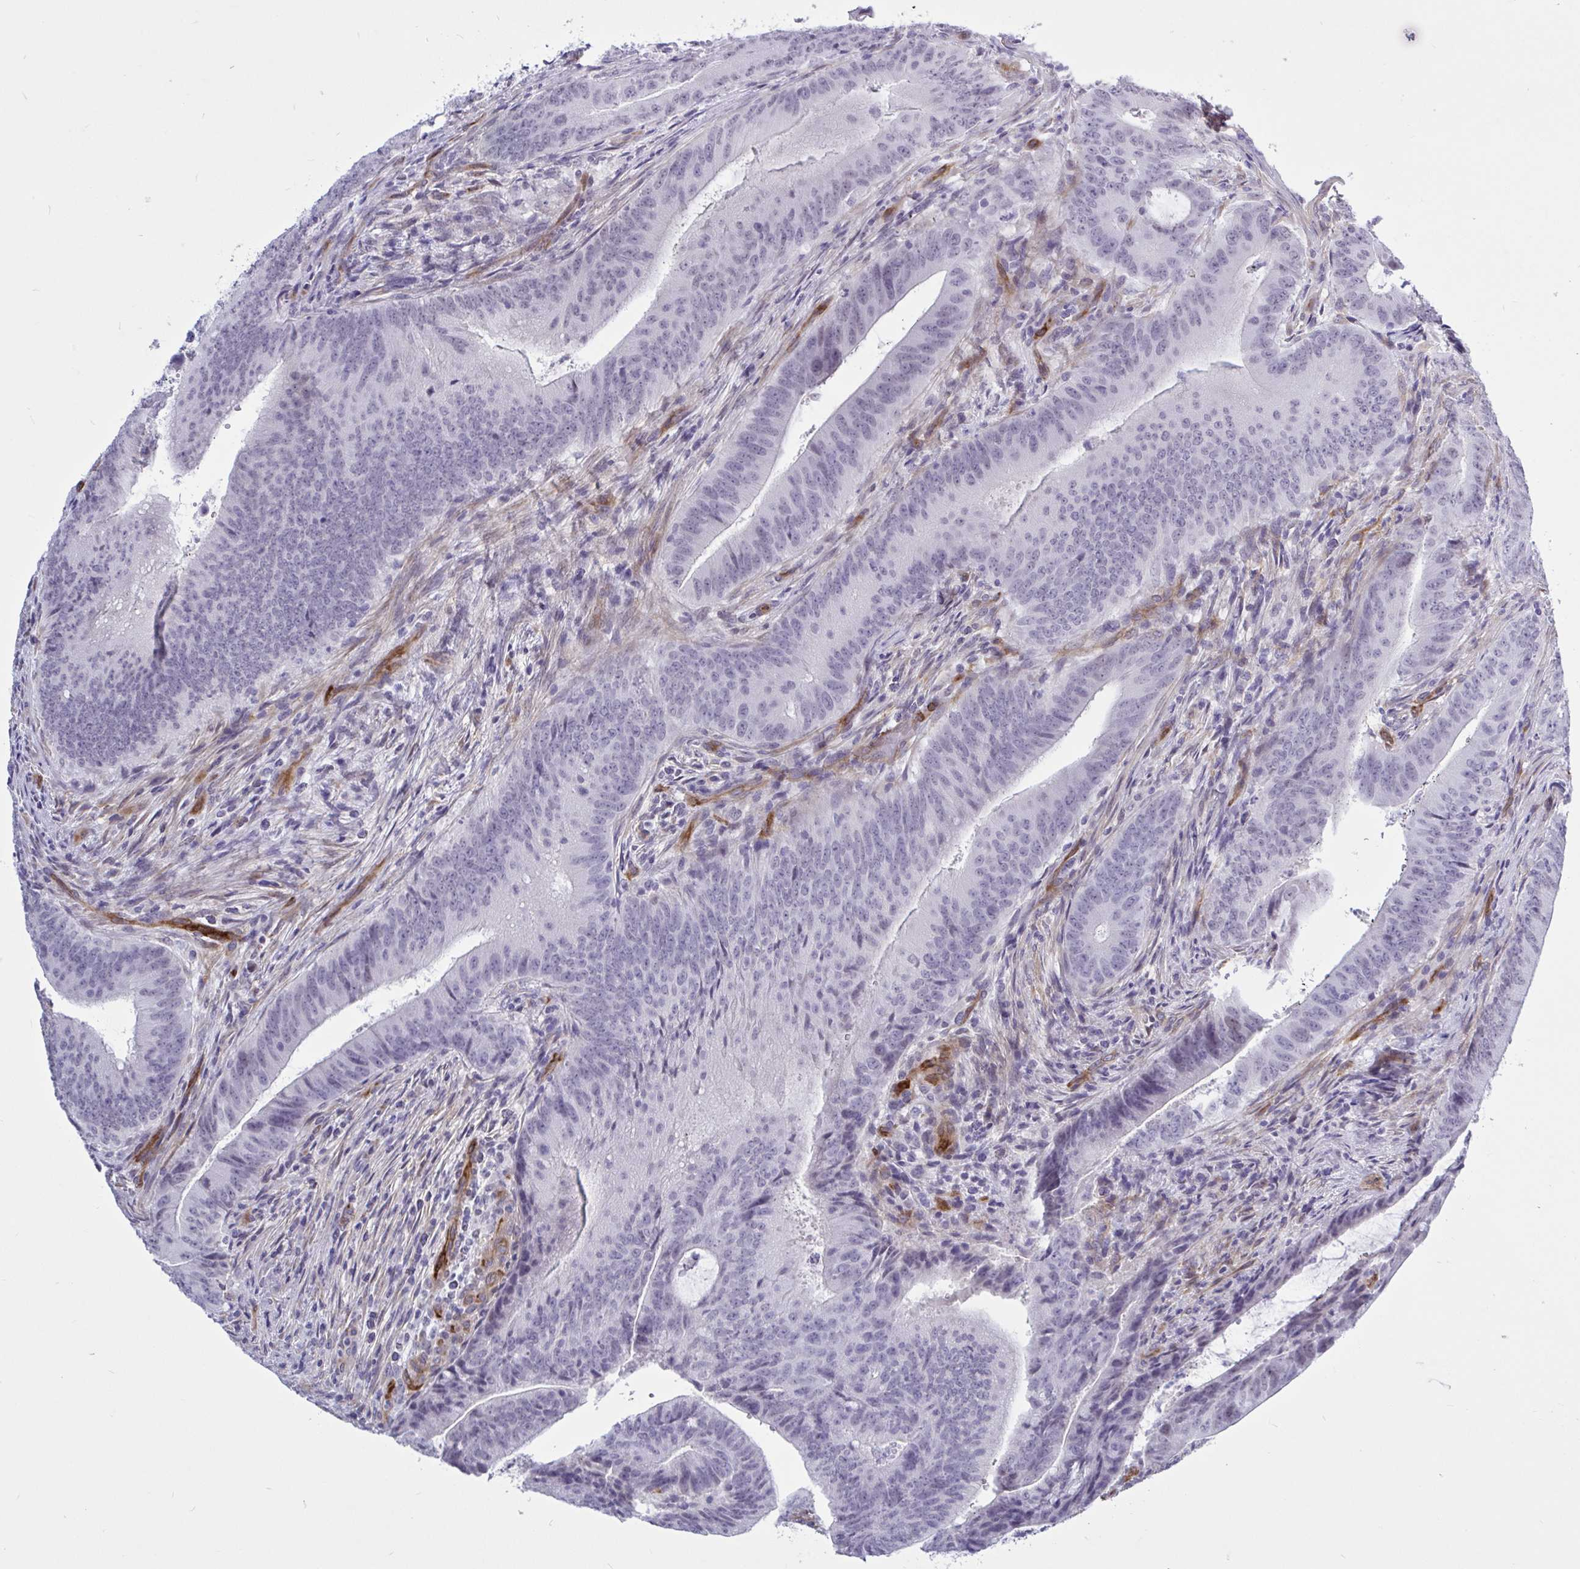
{"staining": {"intensity": "negative", "quantity": "none", "location": "none"}, "tissue": "colorectal cancer", "cell_type": "Tumor cells", "image_type": "cancer", "snomed": [{"axis": "morphology", "description": "Adenocarcinoma, NOS"}, {"axis": "topography", "description": "Colon"}], "caption": "Tumor cells show no significant protein expression in adenocarcinoma (colorectal).", "gene": "EML1", "patient": {"sex": "female", "age": 43}}